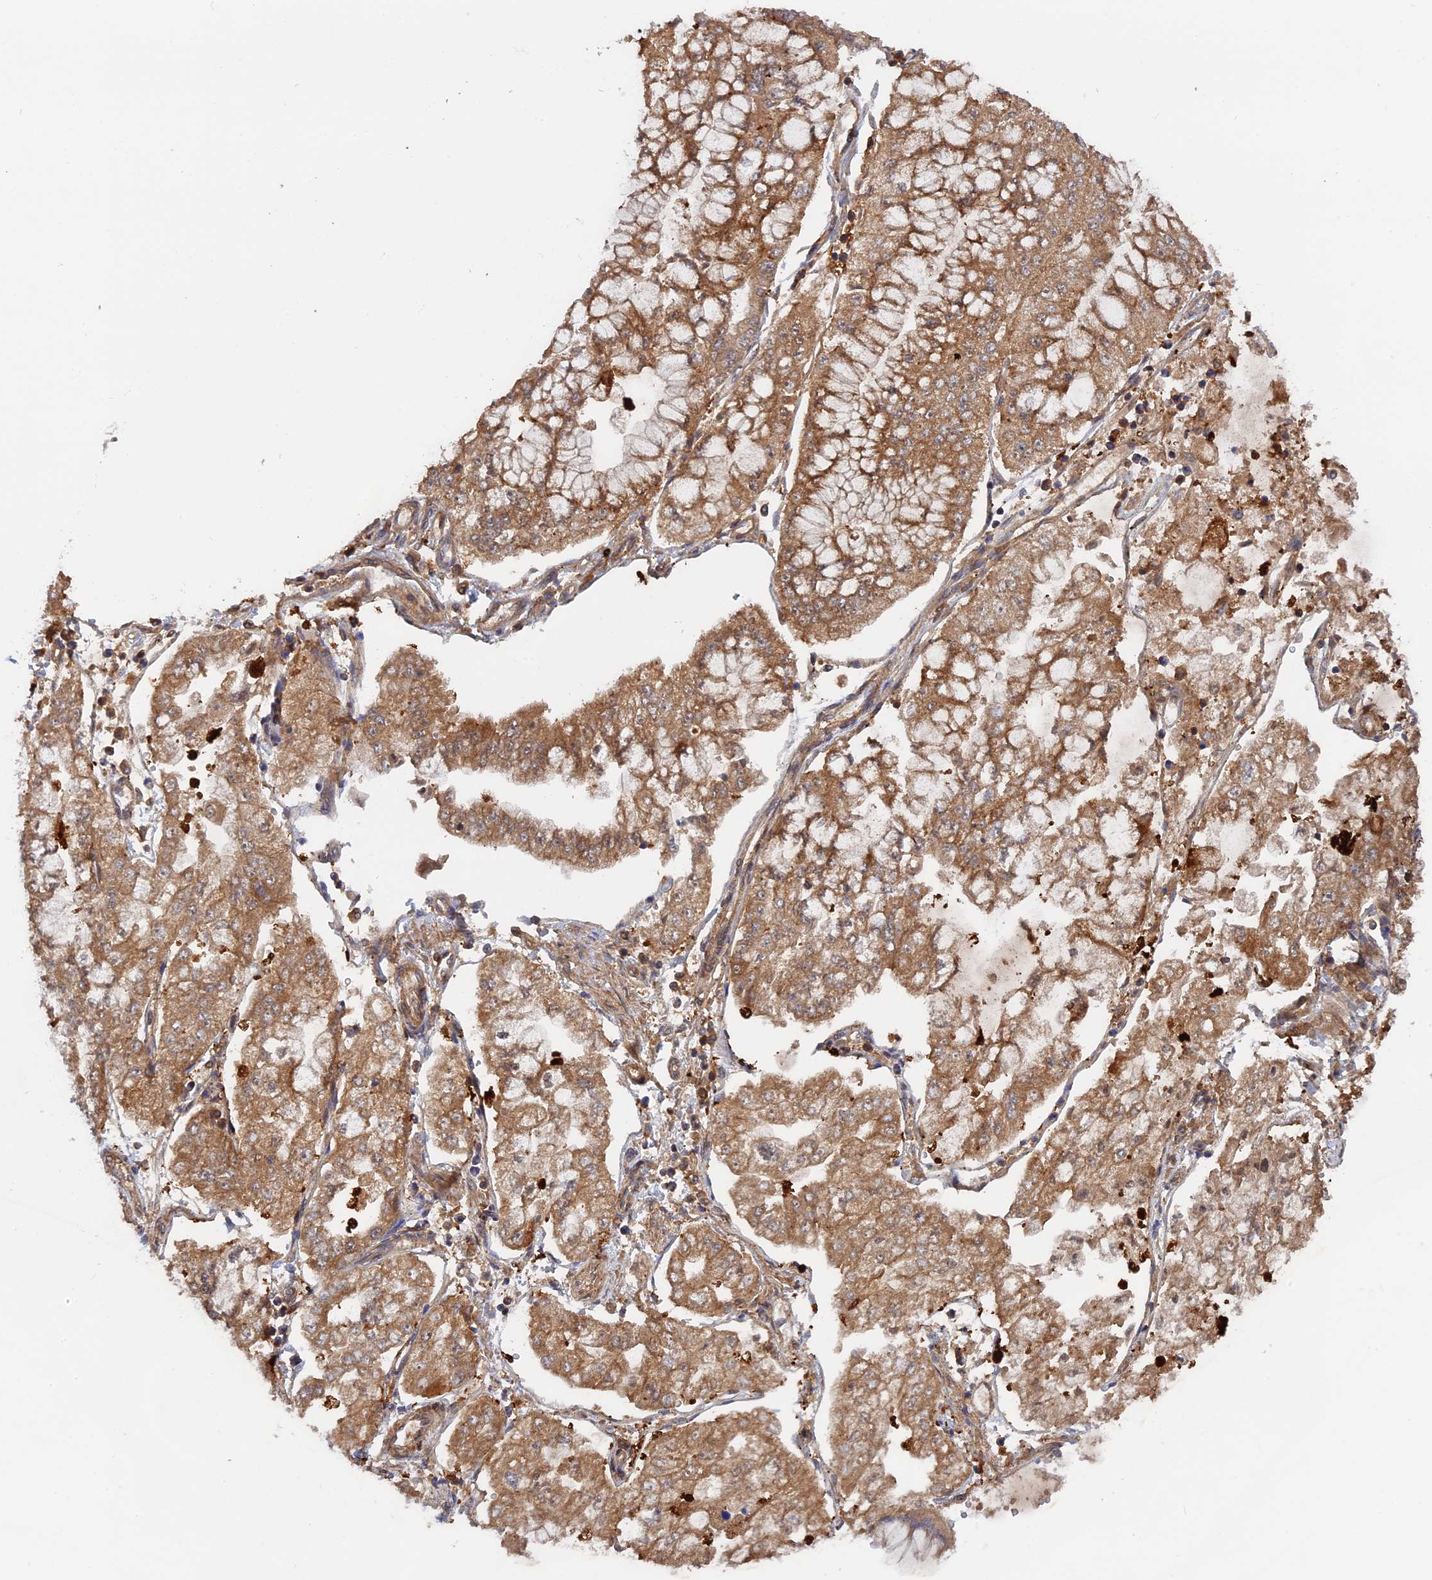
{"staining": {"intensity": "moderate", "quantity": ">75%", "location": "cytoplasmic/membranous"}, "tissue": "stomach cancer", "cell_type": "Tumor cells", "image_type": "cancer", "snomed": [{"axis": "morphology", "description": "Adenocarcinoma, NOS"}, {"axis": "topography", "description": "Stomach"}], "caption": "Protein staining demonstrates moderate cytoplasmic/membranous expression in about >75% of tumor cells in stomach cancer (adenocarcinoma).", "gene": "BLVRA", "patient": {"sex": "male", "age": 76}}